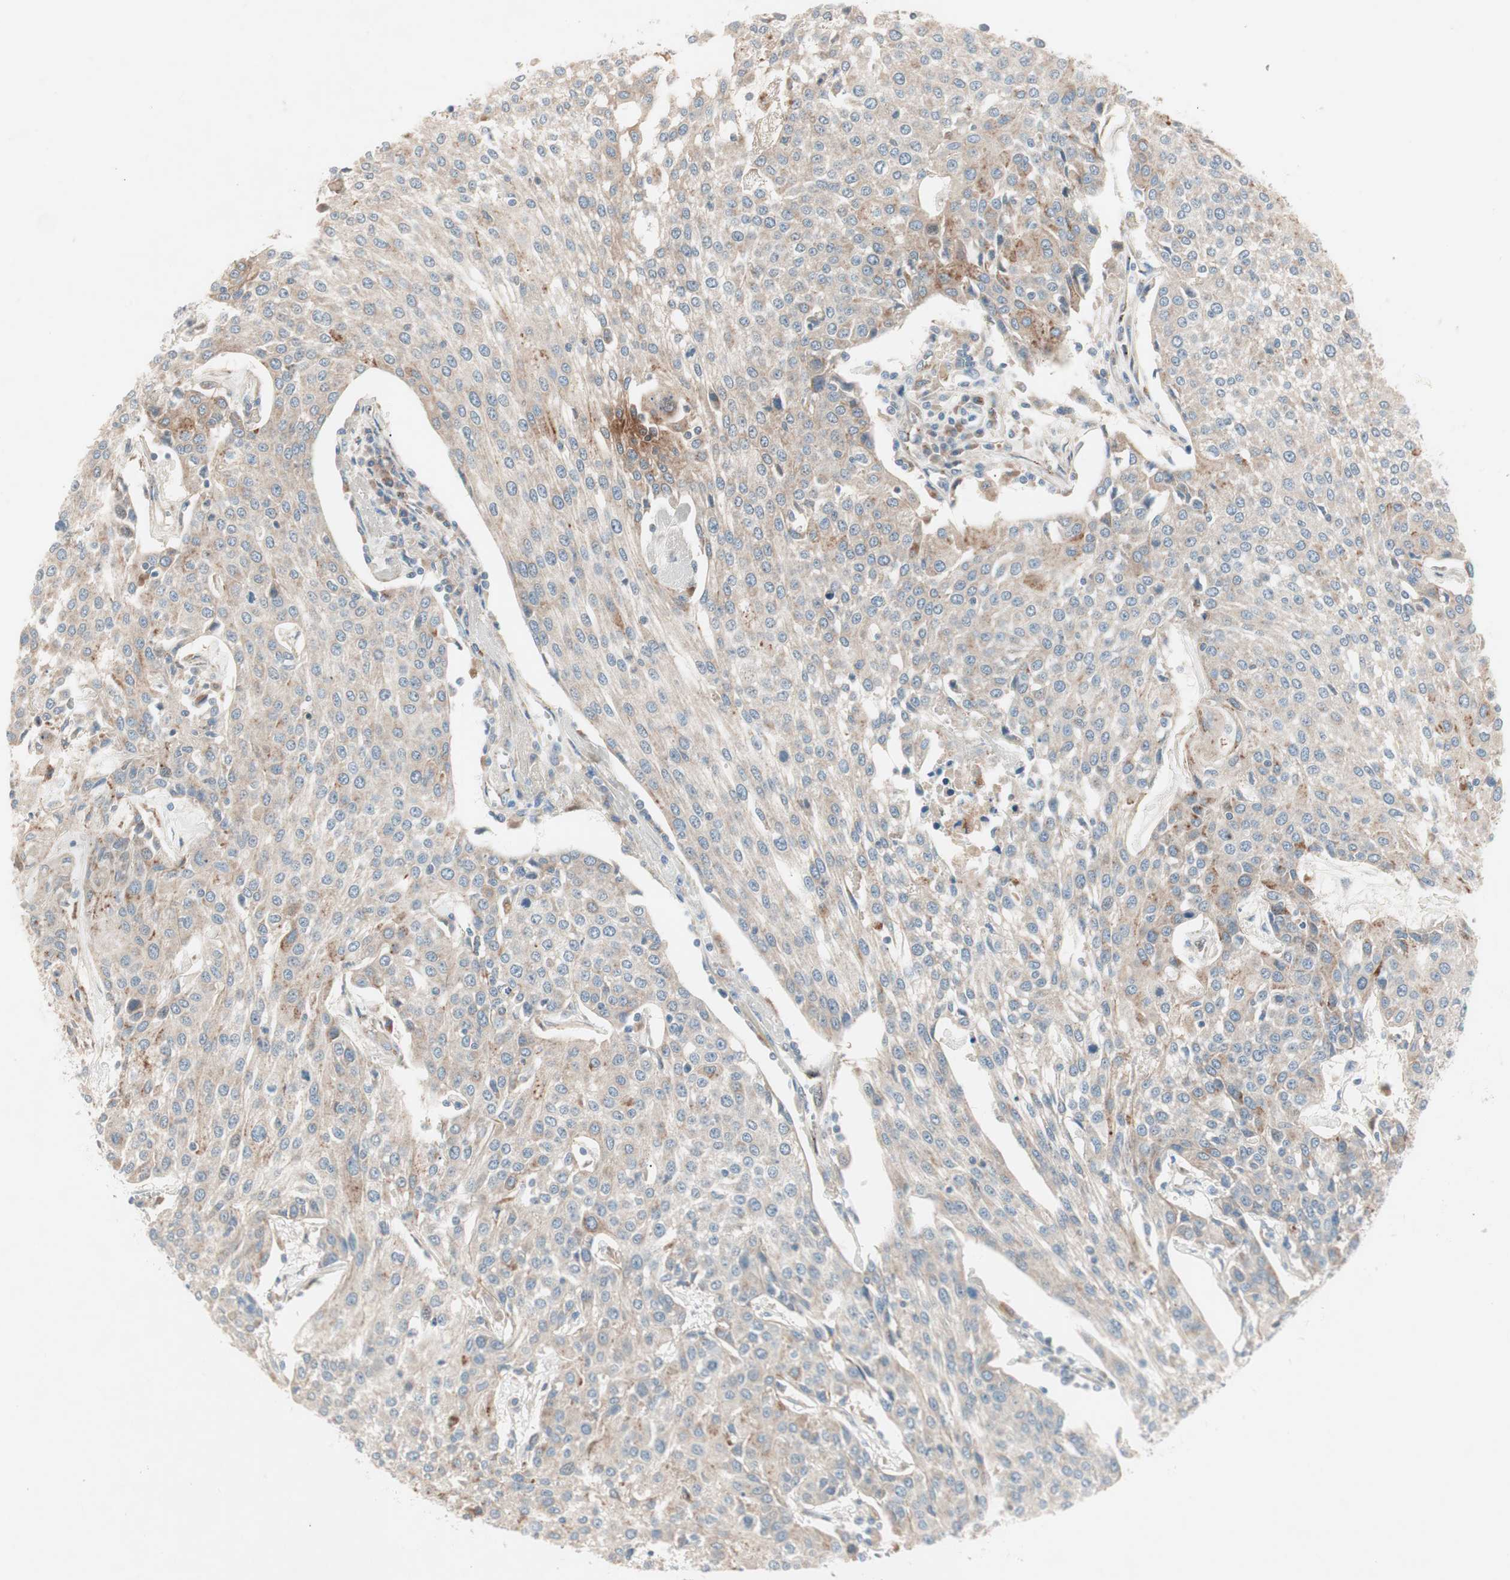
{"staining": {"intensity": "weak", "quantity": ">75%", "location": "cytoplasmic/membranous"}, "tissue": "urothelial cancer", "cell_type": "Tumor cells", "image_type": "cancer", "snomed": [{"axis": "morphology", "description": "Urothelial carcinoma, High grade"}, {"axis": "topography", "description": "Urinary bladder"}], "caption": "This image reveals immunohistochemistry (IHC) staining of urothelial carcinoma (high-grade), with low weak cytoplasmic/membranous staining in approximately >75% of tumor cells.", "gene": "FGFR4", "patient": {"sex": "female", "age": 85}}